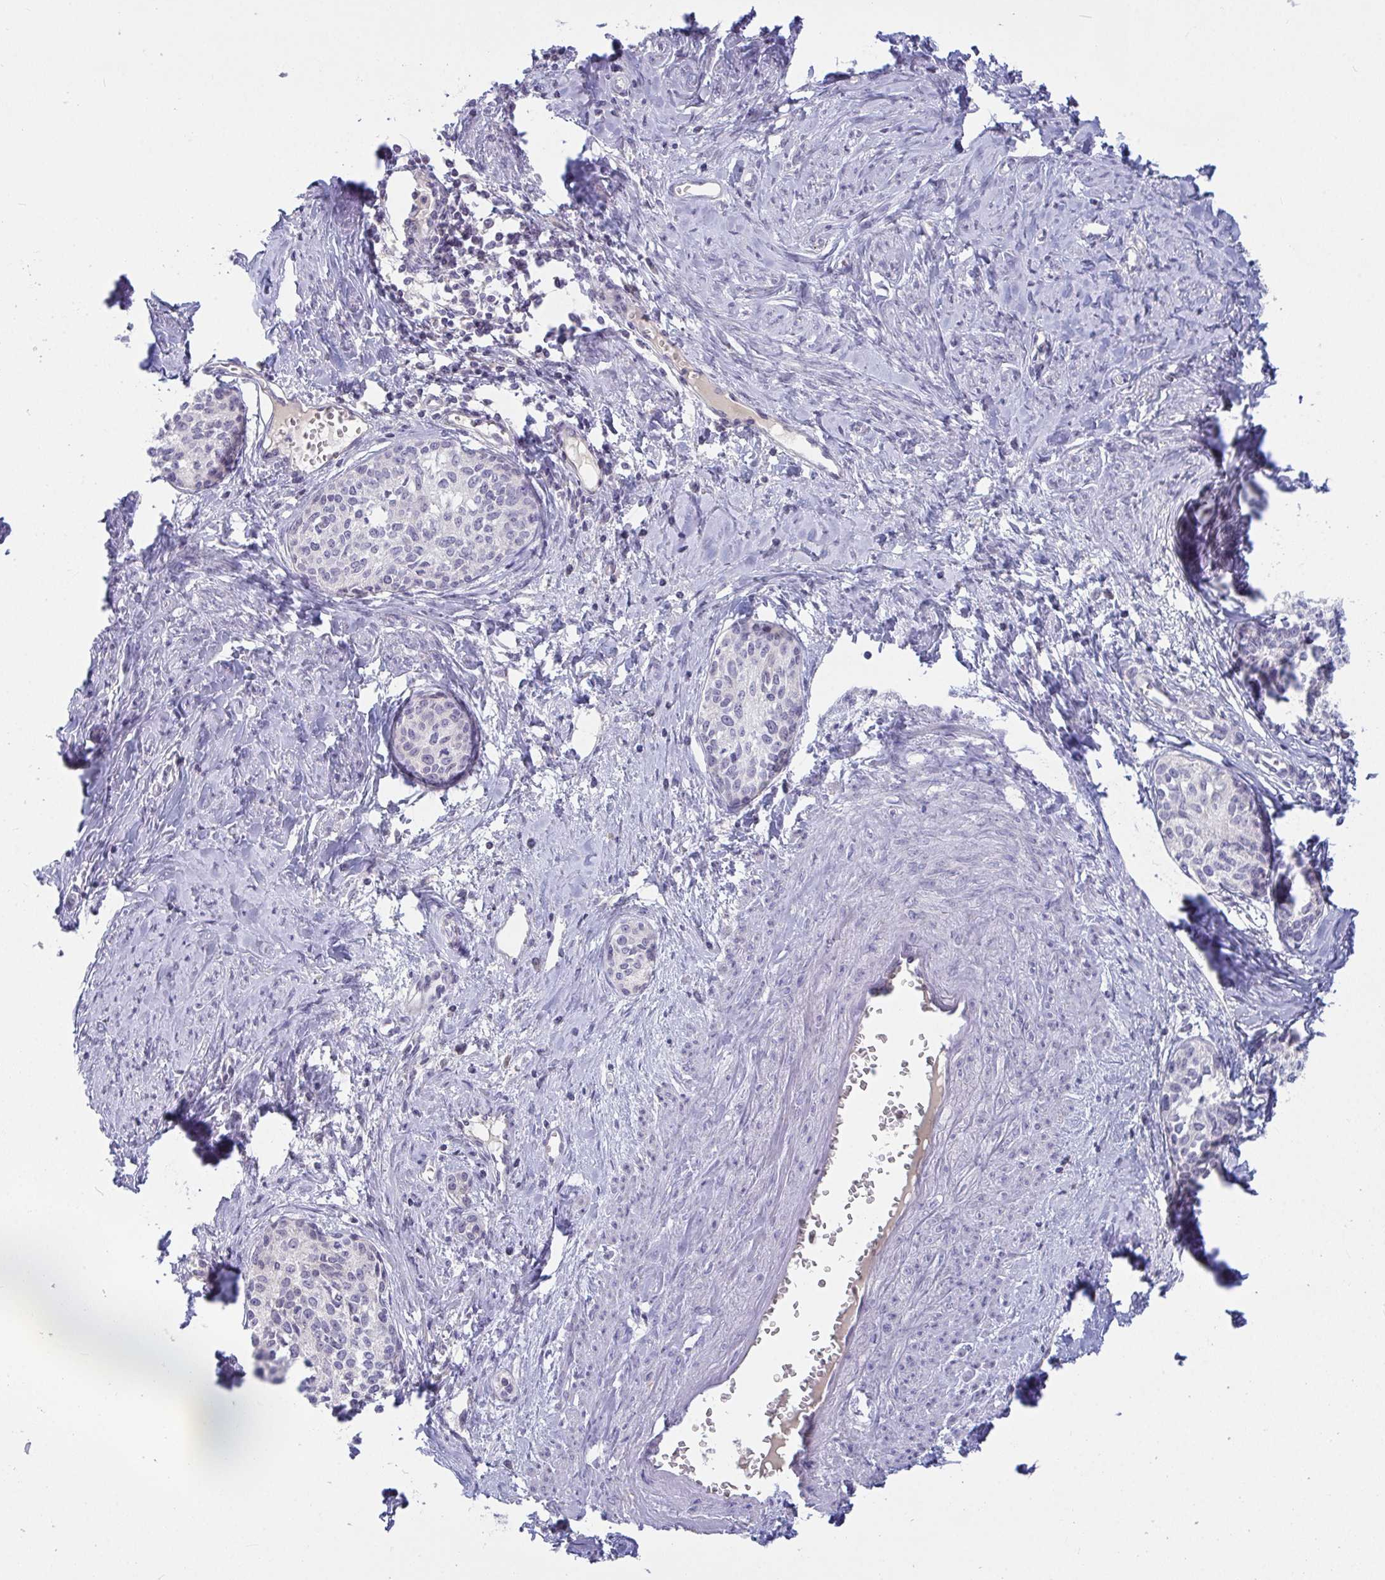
{"staining": {"intensity": "negative", "quantity": "none", "location": "none"}, "tissue": "cervical cancer", "cell_type": "Tumor cells", "image_type": "cancer", "snomed": [{"axis": "morphology", "description": "Squamous cell carcinoma, NOS"}, {"axis": "morphology", "description": "Adenocarcinoma, NOS"}, {"axis": "topography", "description": "Cervix"}], "caption": "Immunohistochemistry of adenocarcinoma (cervical) reveals no positivity in tumor cells.", "gene": "MYC", "patient": {"sex": "female", "age": 52}}